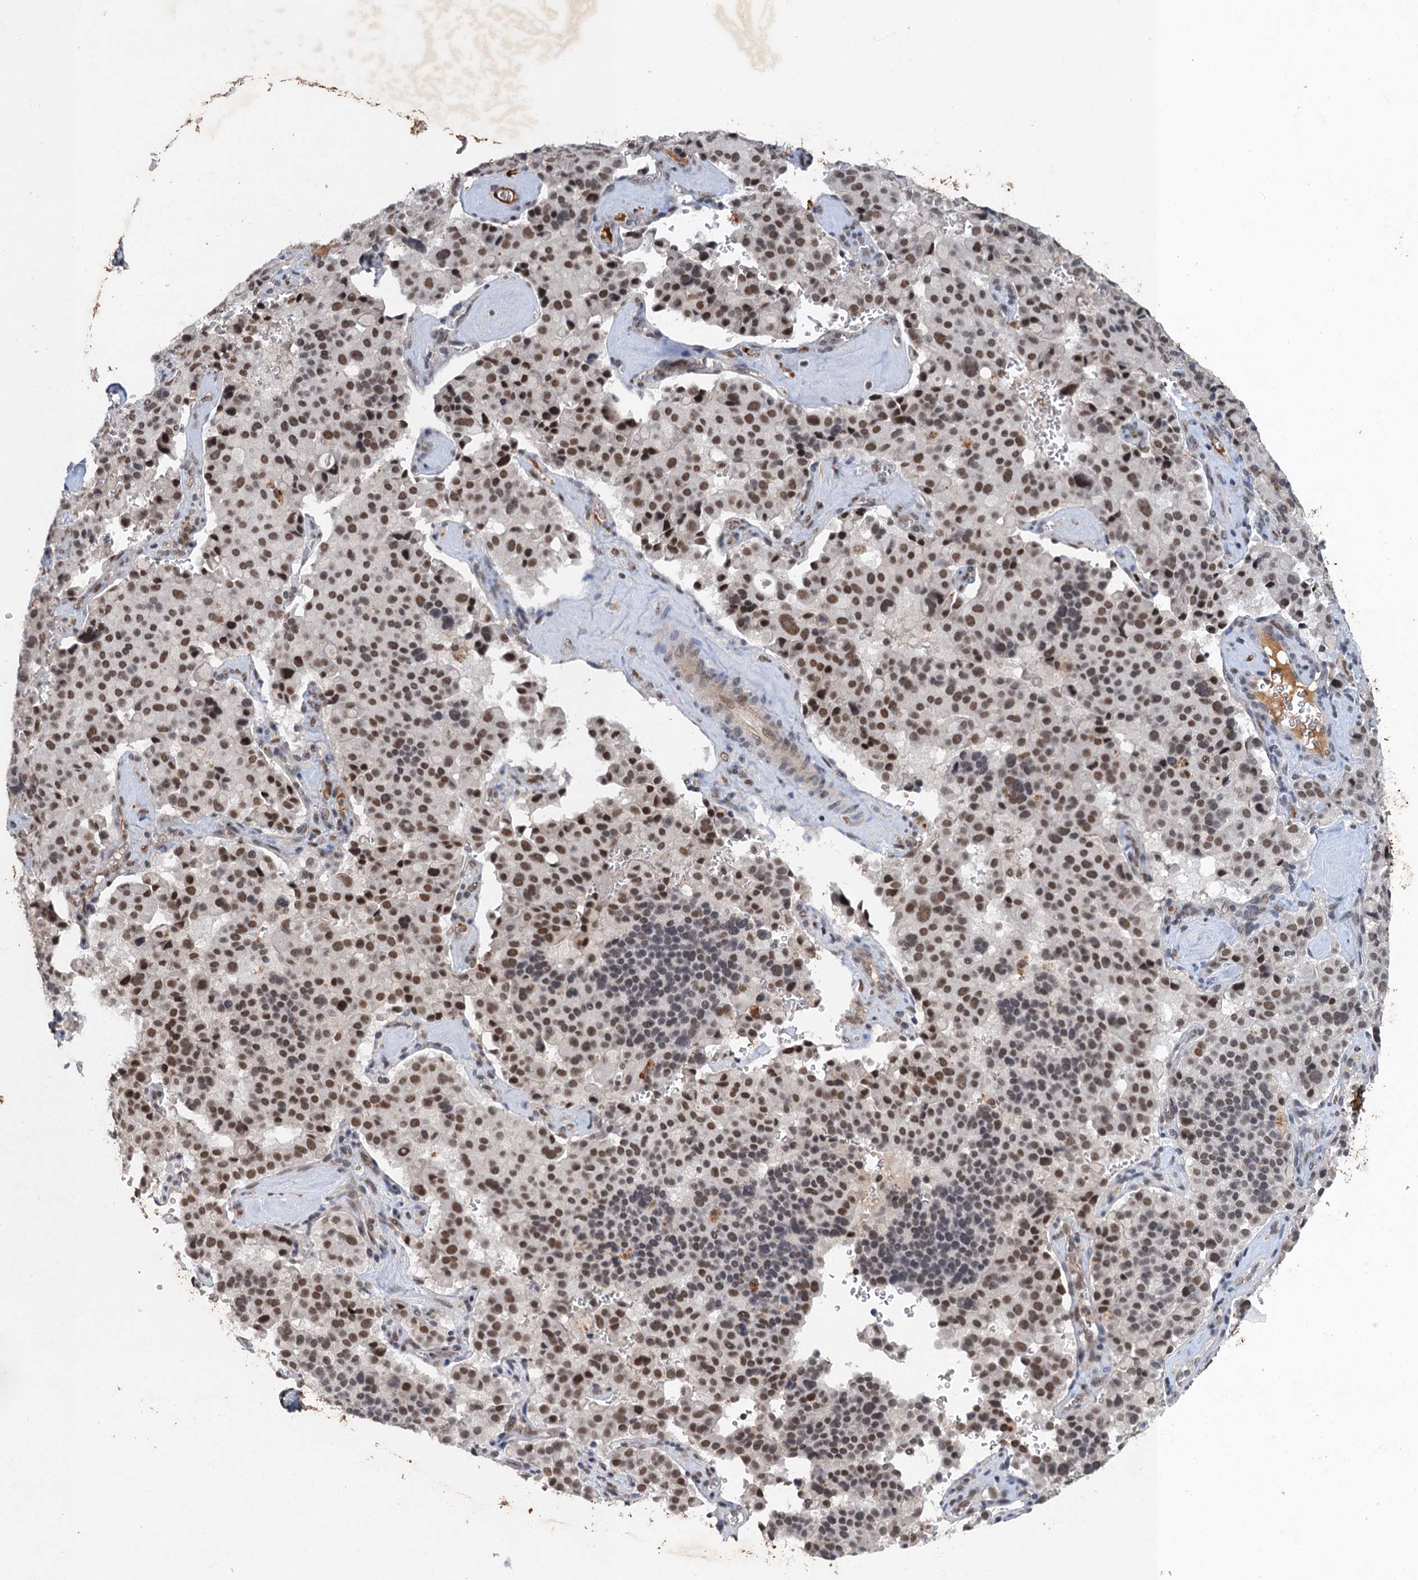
{"staining": {"intensity": "moderate", "quantity": ">75%", "location": "nuclear"}, "tissue": "pancreatic cancer", "cell_type": "Tumor cells", "image_type": "cancer", "snomed": [{"axis": "morphology", "description": "Adenocarcinoma, NOS"}, {"axis": "topography", "description": "Pancreas"}], "caption": "Adenocarcinoma (pancreatic) was stained to show a protein in brown. There is medium levels of moderate nuclear expression in about >75% of tumor cells.", "gene": "CSTF3", "patient": {"sex": "male", "age": 65}}